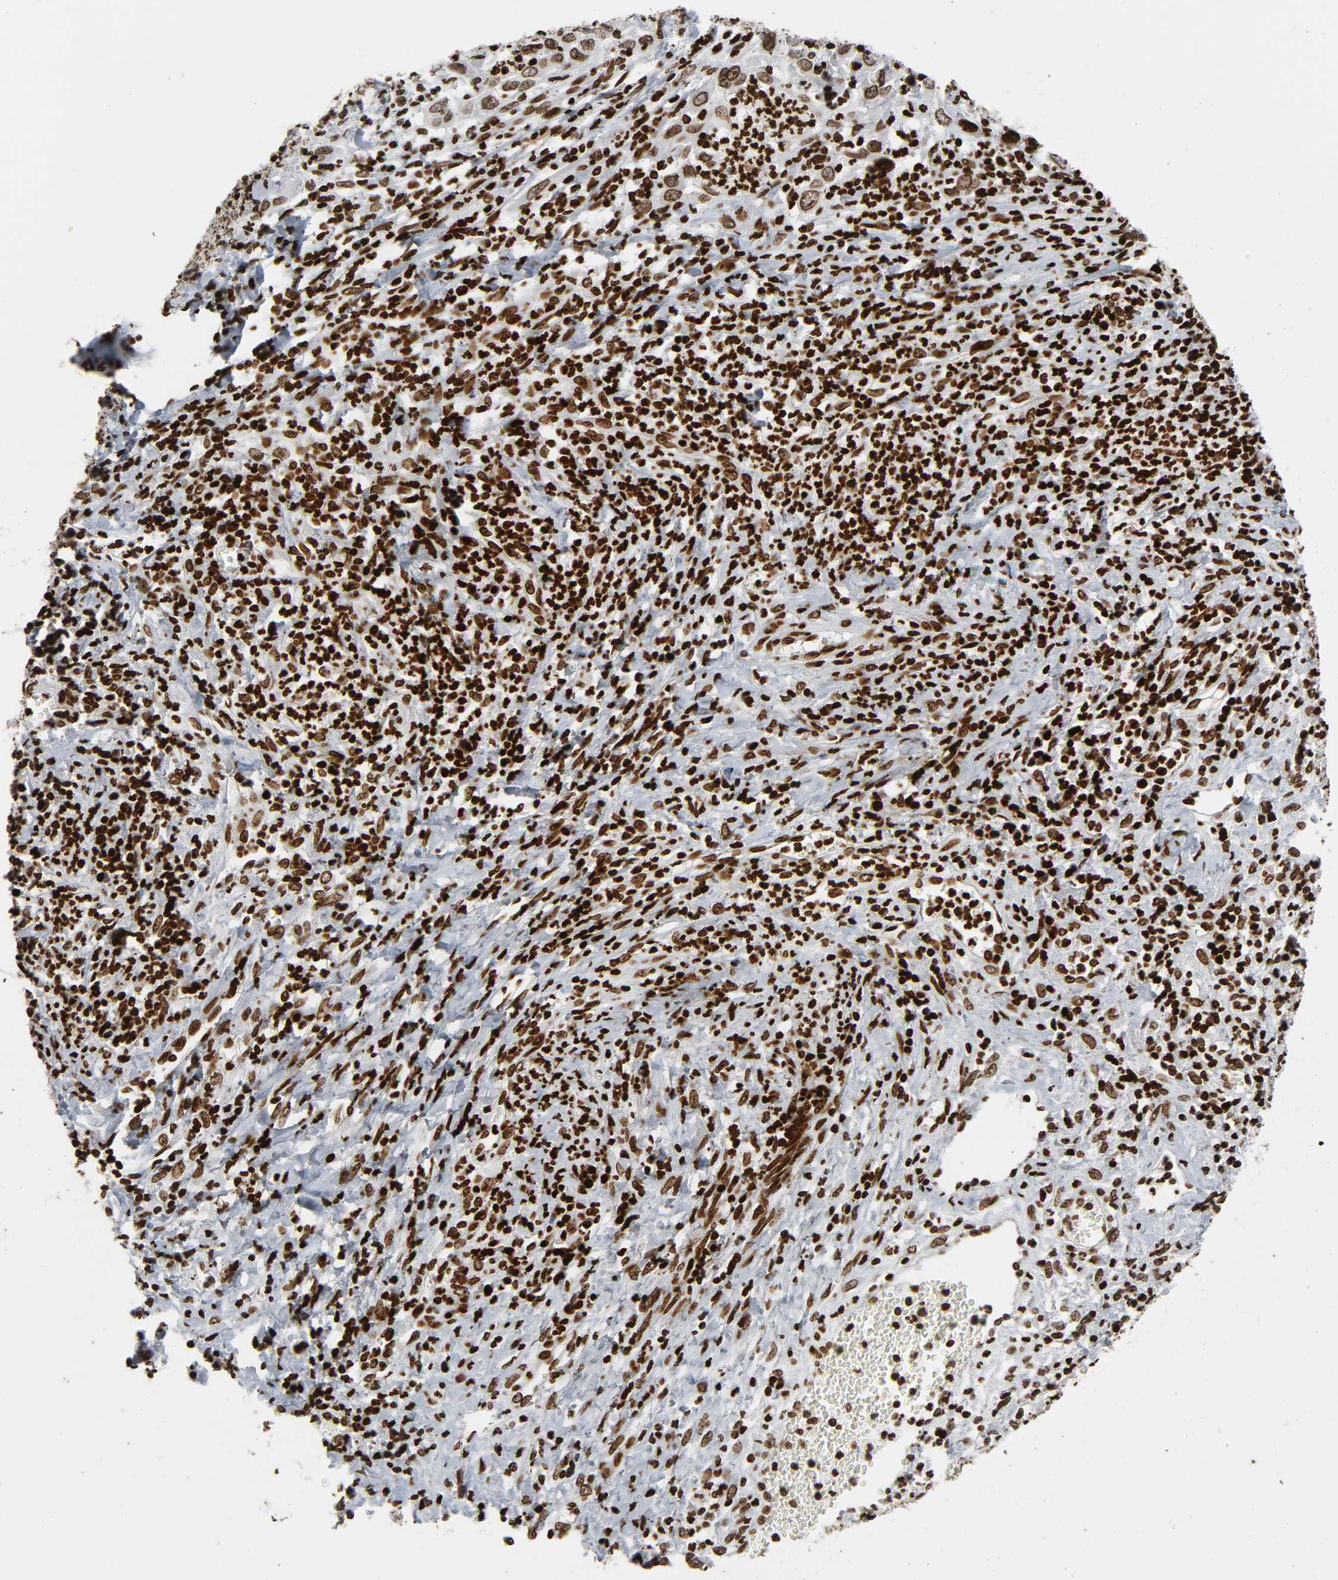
{"staining": {"intensity": "moderate", "quantity": ">75%", "location": "nuclear"}, "tissue": "cervical cancer", "cell_type": "Tumor cells", "image_type": "cancer", "snomed": [{"axis": "morphology", "description": "Squamous cell carcinoma, NOS"}, {"axis": "topography", "description": "Cervix"}], "caption": "IHC (DAB) staining of human squamous cell carcinoma (cervical) reveals moderate nuclear protein staining in approximately >75% of tumor cells. The staining was performed using DAB (3,3'-diaminobenzidine) to visualize the protein expression in brown, while the nuclei were stained in blue with hematoxylin (Magnification: 20x).", "gene": "RXRA", "patient": {"sex": "female", "age": 32}}